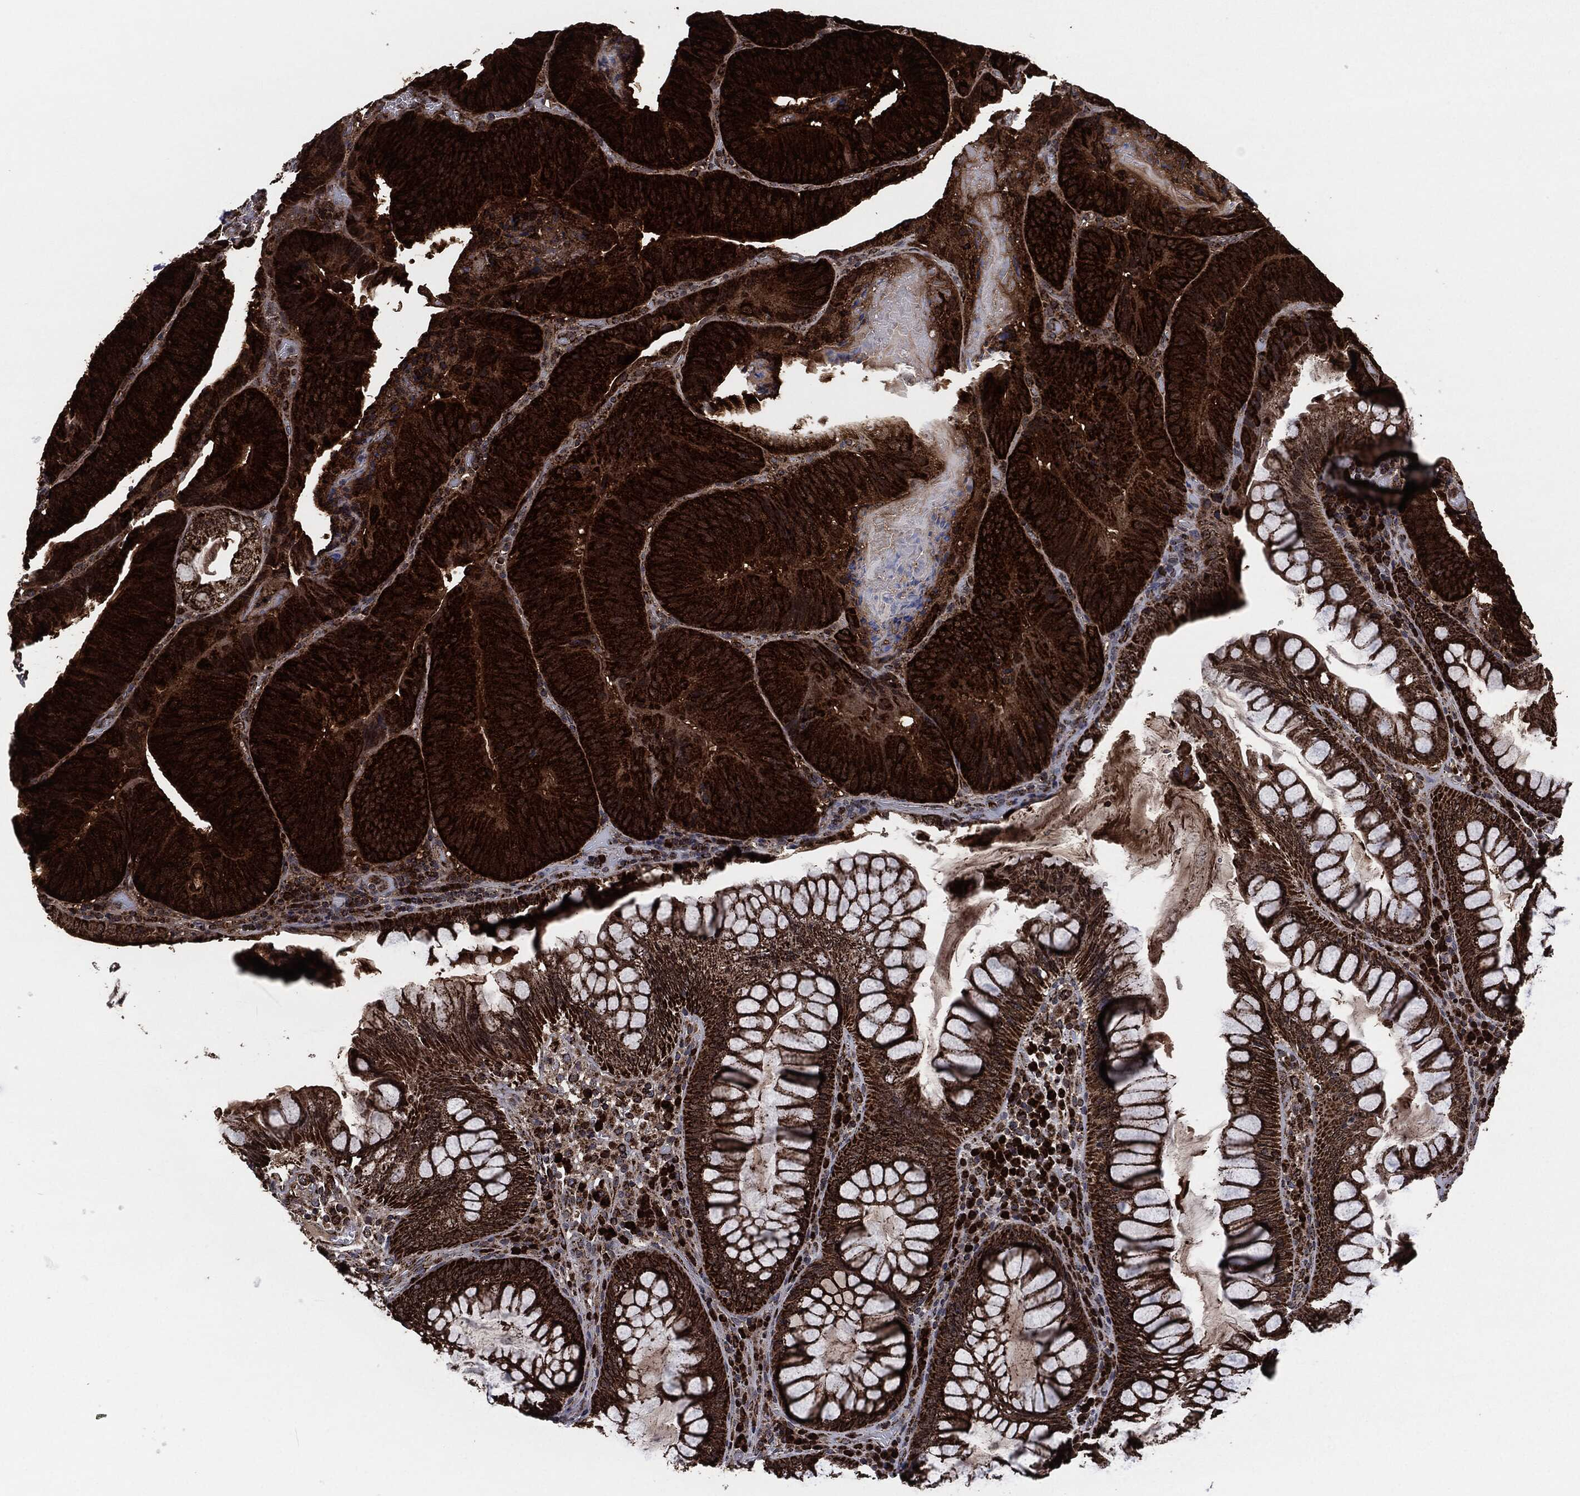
{"staining": {"intensity": "strong", "quantity": ">75%", "location": "cytoplasmic/membranous"}, "tissue": "colorectal cancer", "cell_type": "Tumor cells", "image_type": "cancer", "snomed": [{"axis": "morphology", "description": "Adenocarcinoma, NOS"}, {"axis": "topography", "description": "Colon"}], "caption": "Protein analysis of adenocarcinoma (colorectal) tissue shows strong cytoplasmic/membranous positivity in approximately >75% of tumor cells.", "gene": "FH", "patient": {"sex": "female", "age": 86}}